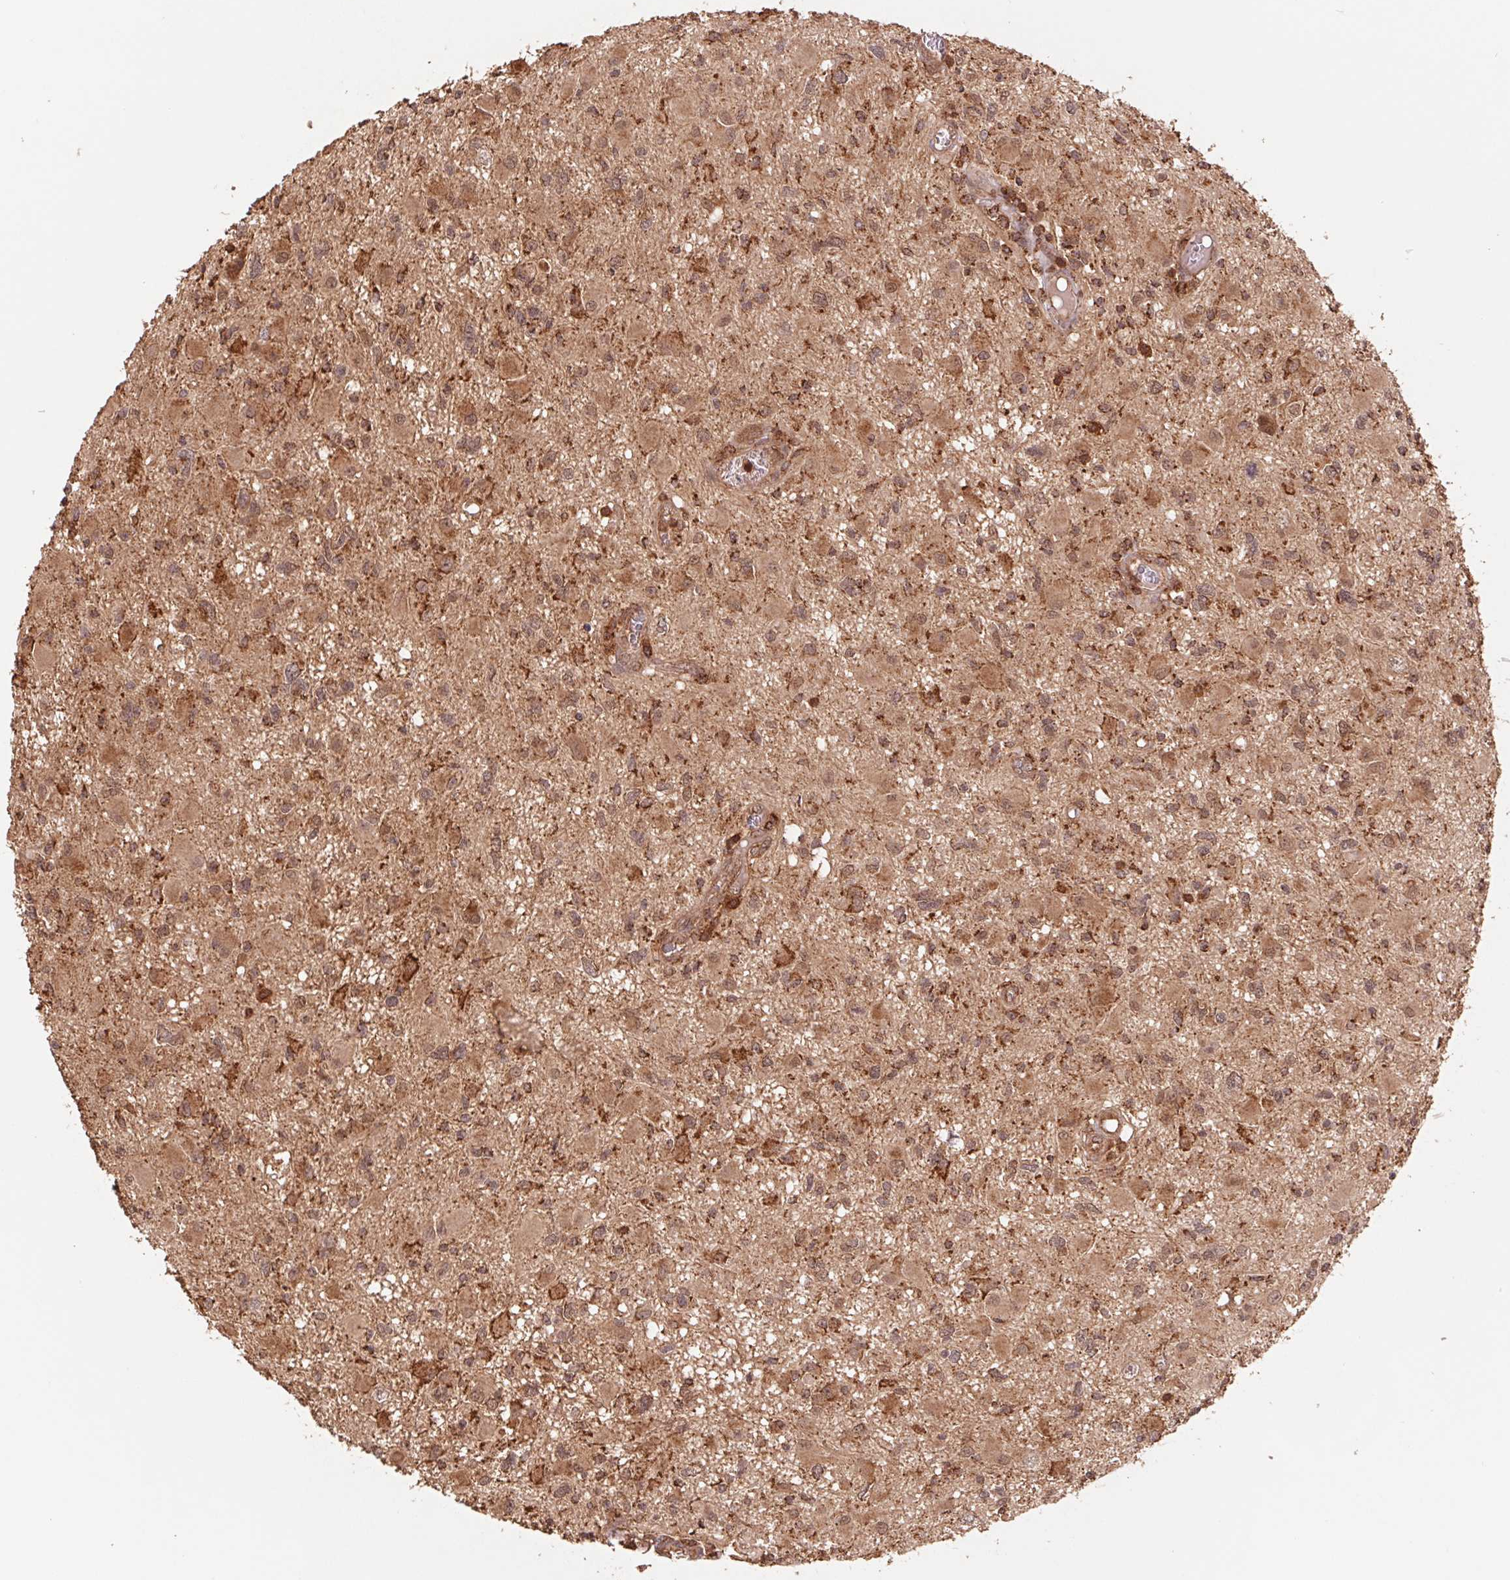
{"staining": {"intensity": "moderate", "quantity": ">75%", "location": "cytoplasmic/membranous"}, "tissue": "glioma", "cell_type": "Tumor cells", "image_type": "cancer", "snomed": [{"axis": "morphology", "description": "Glioma, malignant, High grade"}, {"axis": "topography", "description": "Brain"}], "caption": "A brown stain shows moderate cytoplasmic/membranous positivity of a protein in human glioma tumor cells.", "gene": "URM1", "patient": {"sex": "male", "age": 54}}